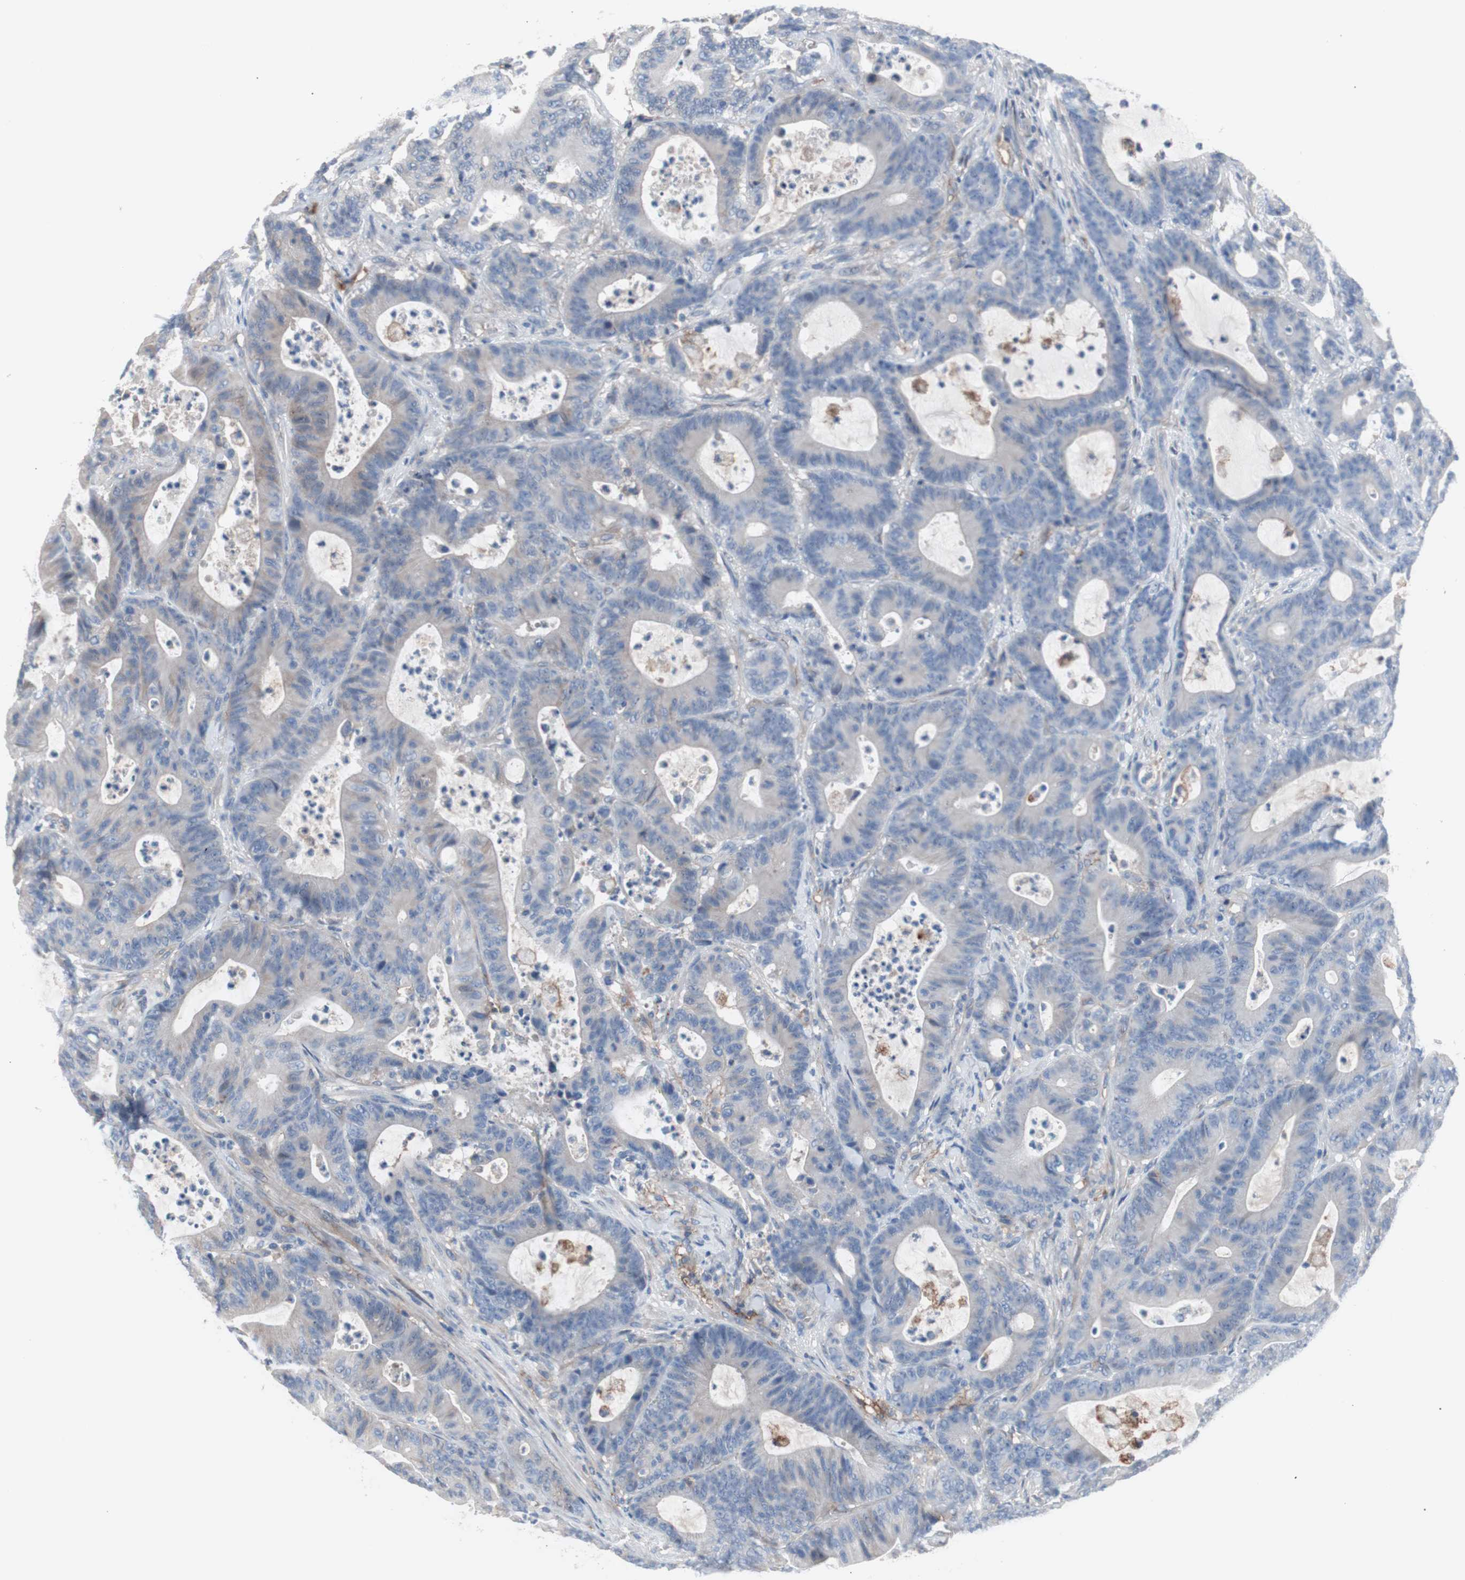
{"staining": {"intensity": "weak", "quantity": "25%-75%", "location": "cytoplasmic/membranous"}, "tissue": "colorectal cancer", "cell_type": "Tumor cells", "image_type": "cancer", "snomed": [{"axis": "morphology", "description": "Adenocarcinoma, NOS"}, {"axis": "topography", "description": "Colon"}], "caption": "The micrograph shows a brown stain indicating the presence of a protein in the cytoplasmic/membranous of tumor cells in colorectal cancer (adenocarcinoma).", "gene": "CD81", "patient": {"sex": "female", "age": 84}}